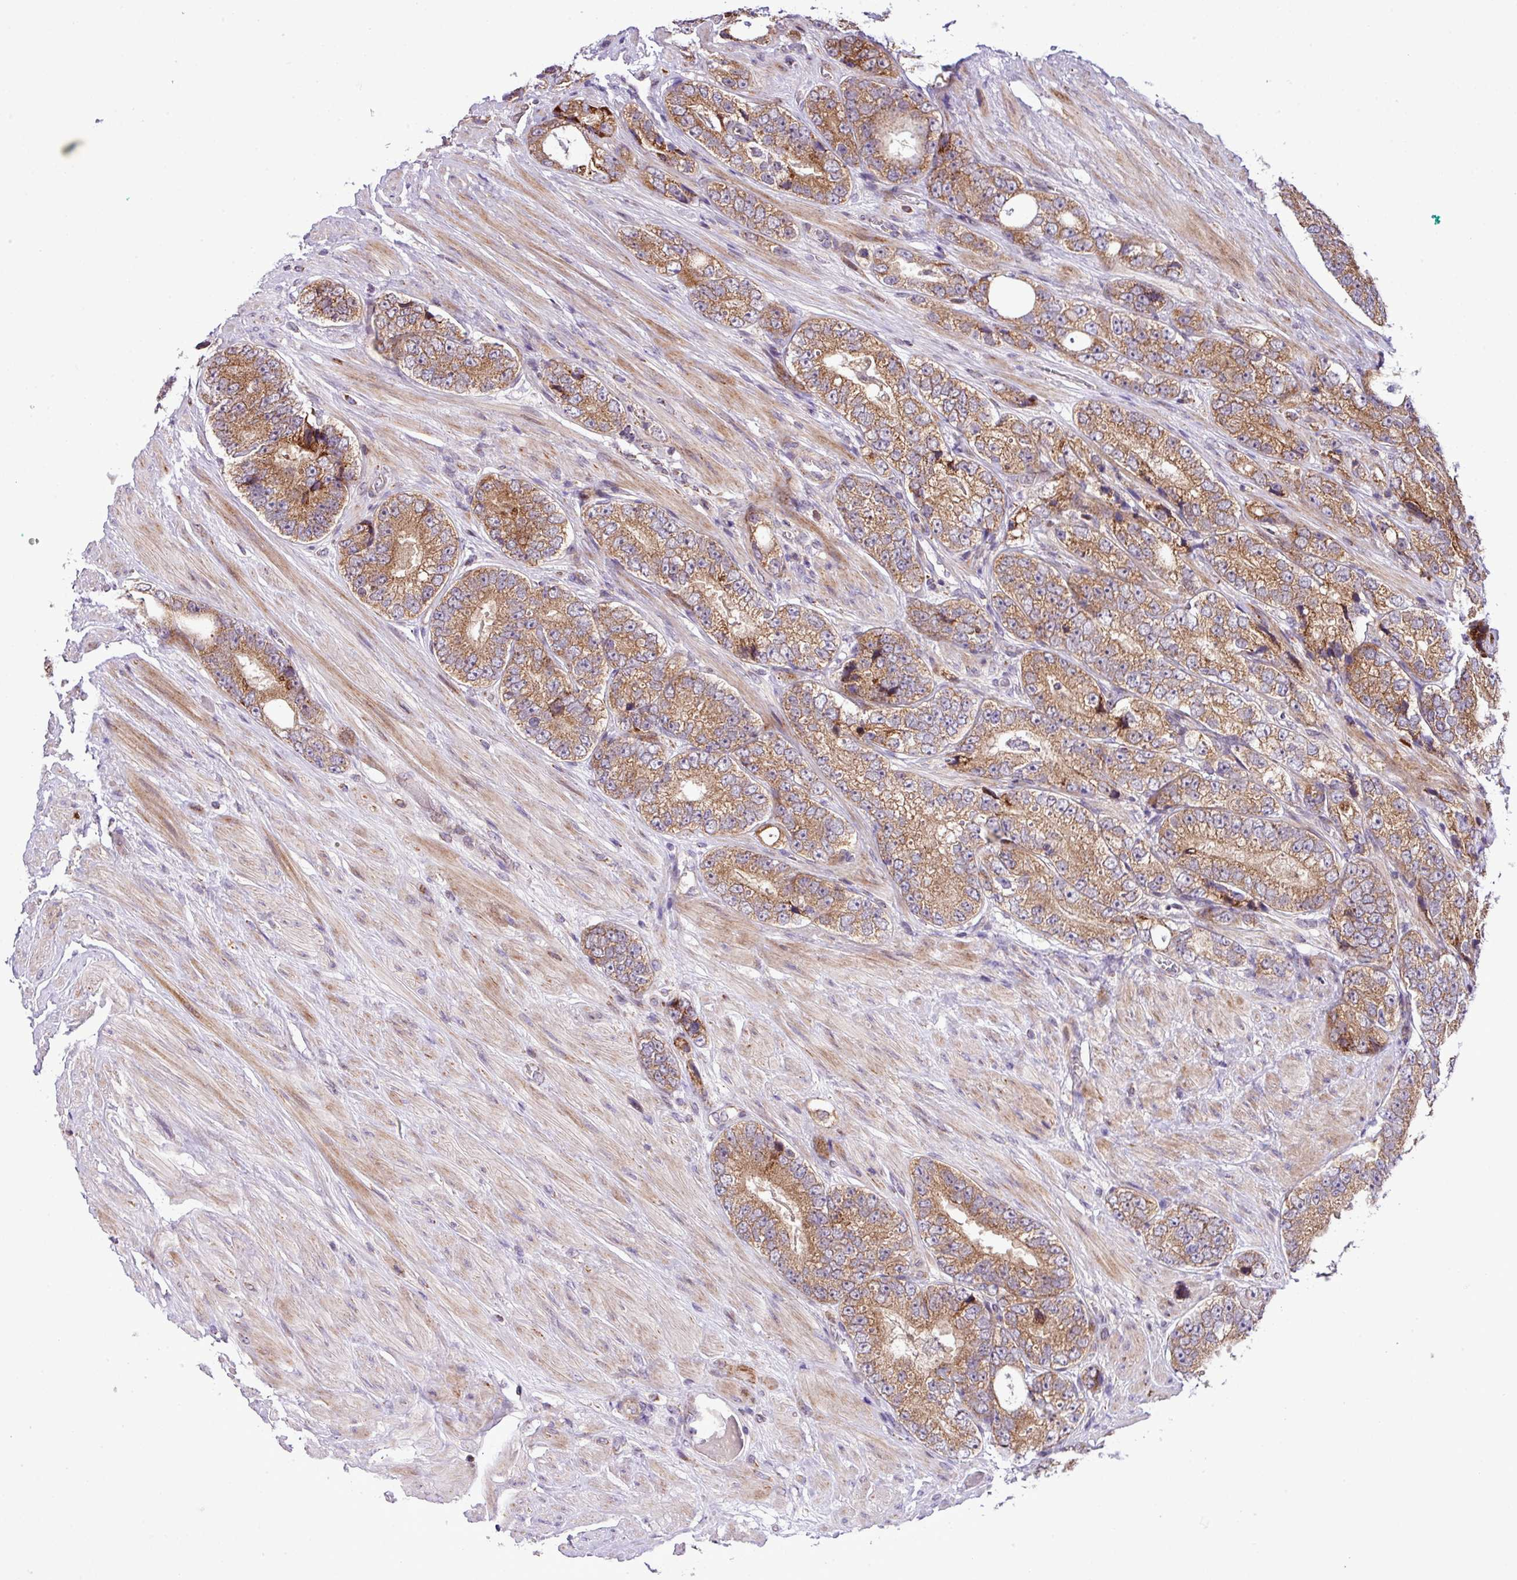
{"staining": {"intensity": "moderate", "quantity": ">75%", "location": "cytoplasmic/membranous"}, "tissue": "prostate cancer", "cell_type": "Tumor cells", "image_type": "cancer", "snomed": [{"axis": "morphology", "description": "Adenocarcinoma, High grade"}, {"axis": "topography", "description": "Prostate"}], "caption": "The photomicrograph shows staining of prostate high-grade adenocarcinoma, revealing moderate cytoplasmic/membranous protein staining (brown color) within tumor cells.", "gene": "B3GNT9", "patient": {"sex": "male", "age": 56}}